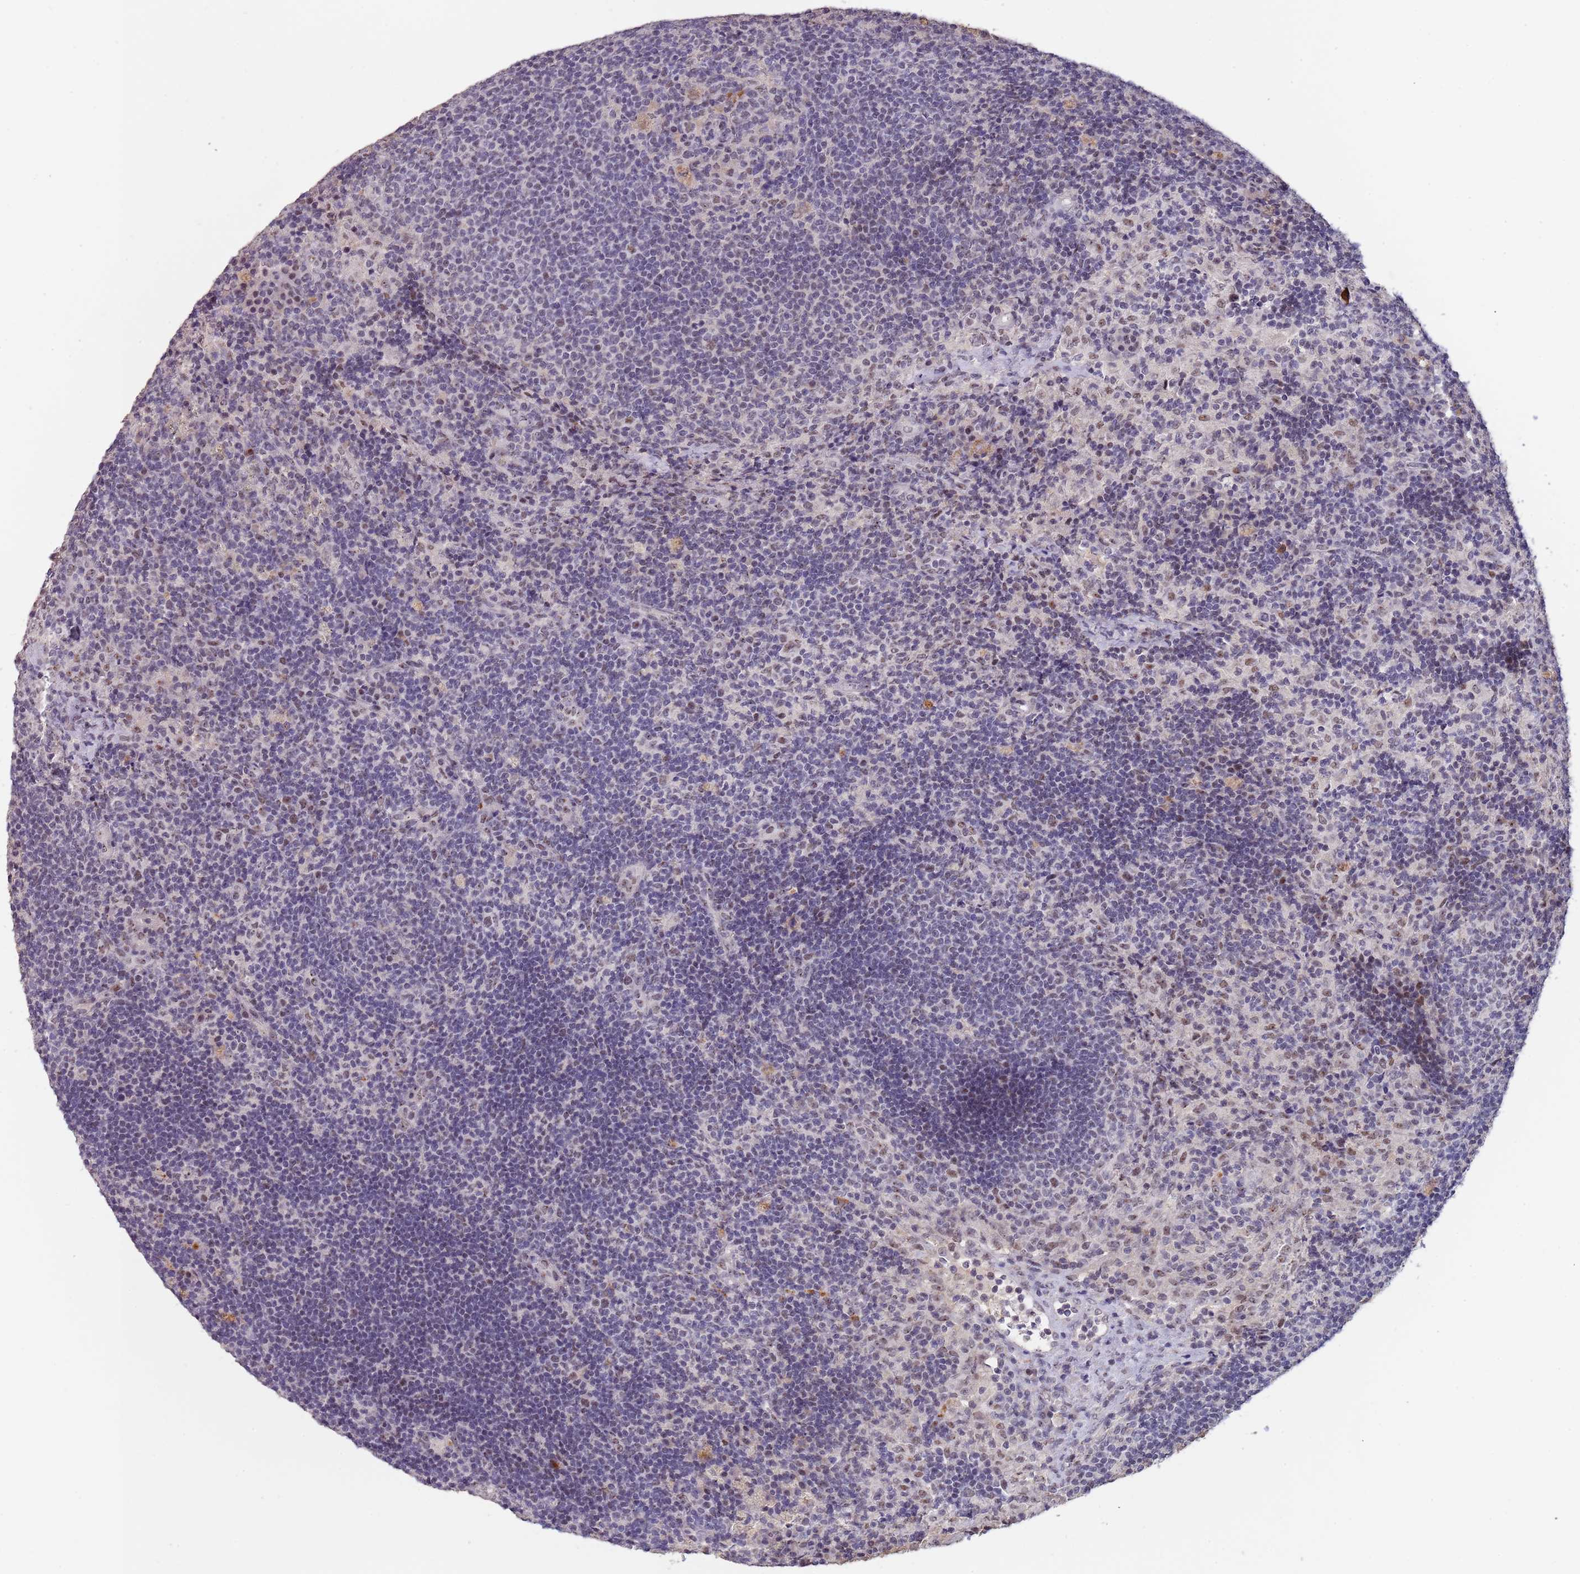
{"staining": {"intensity": "moderate", "quantity": "25%-75%", "location": "nuclear"}, "tissue": "lymph node", "cell_type": "Germinal center cells", "image_type": "normal", "snomed": [{"axis": "morphology", "description": "Normal tissue, NOS"}, {"axis": "topography", "description": "Lymph node"}], "caption": "A histopathology image of human lymph node stained for a protein displays moderate nuclear brown staining in germinal center cells.", "gene": "CIZ1", "patient": {"sex": "female", "age": 70}}